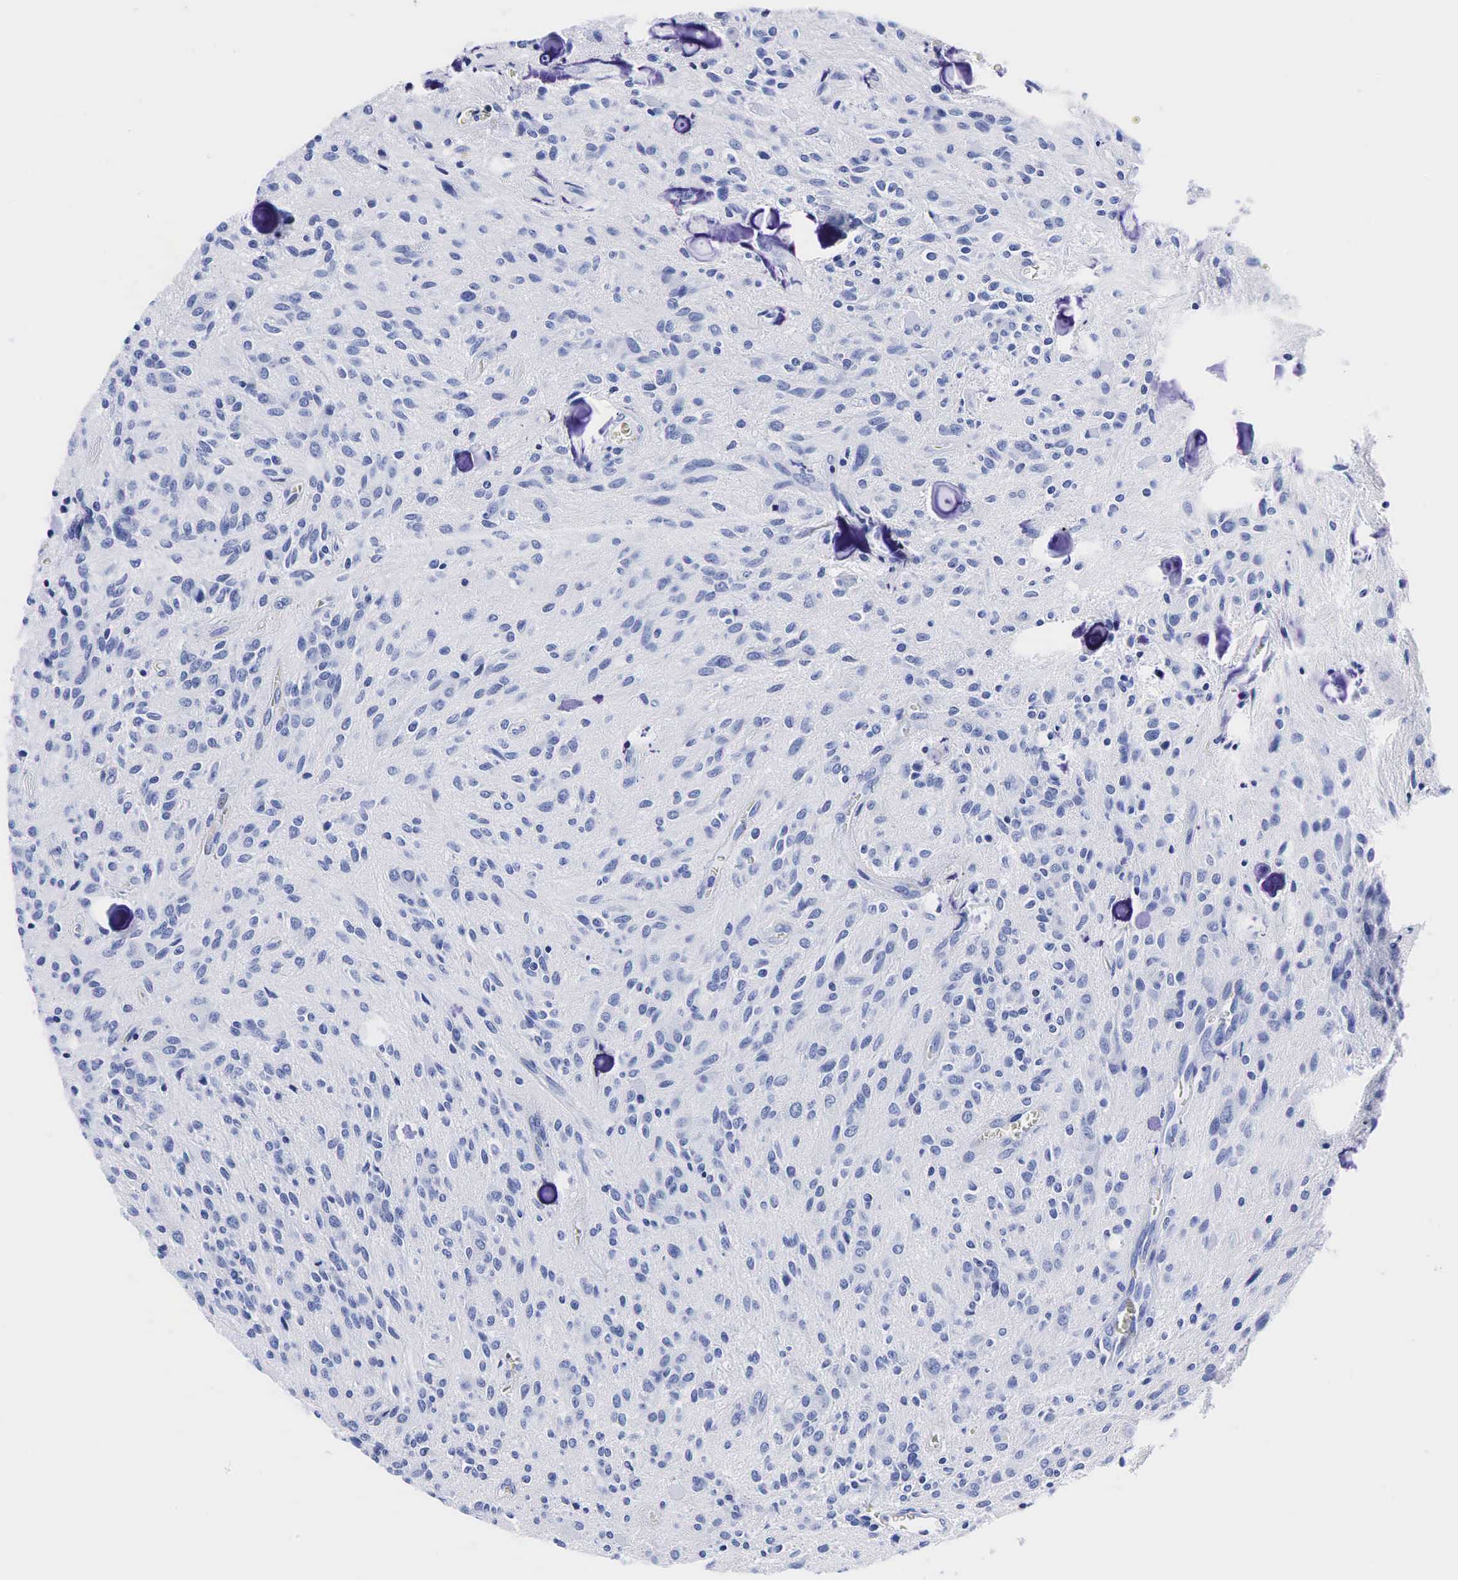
{"staining": {"intensity": "negative", "quantity": "none", "location": "none"}, "tissue": "glioma", "cell_type": "Tumor cells", "image_type": "cancer", "snomed": [{"axis": "morphology", "description": "Glioma, malignant, Low grade"}, {"axis": "topography", "description": "Brain"}], "caption": "The histopathology image exhibits no significant positivity in tumor cells of glioma.", "gene": "TG", "patient": {"sex": "female", "age": 15}}